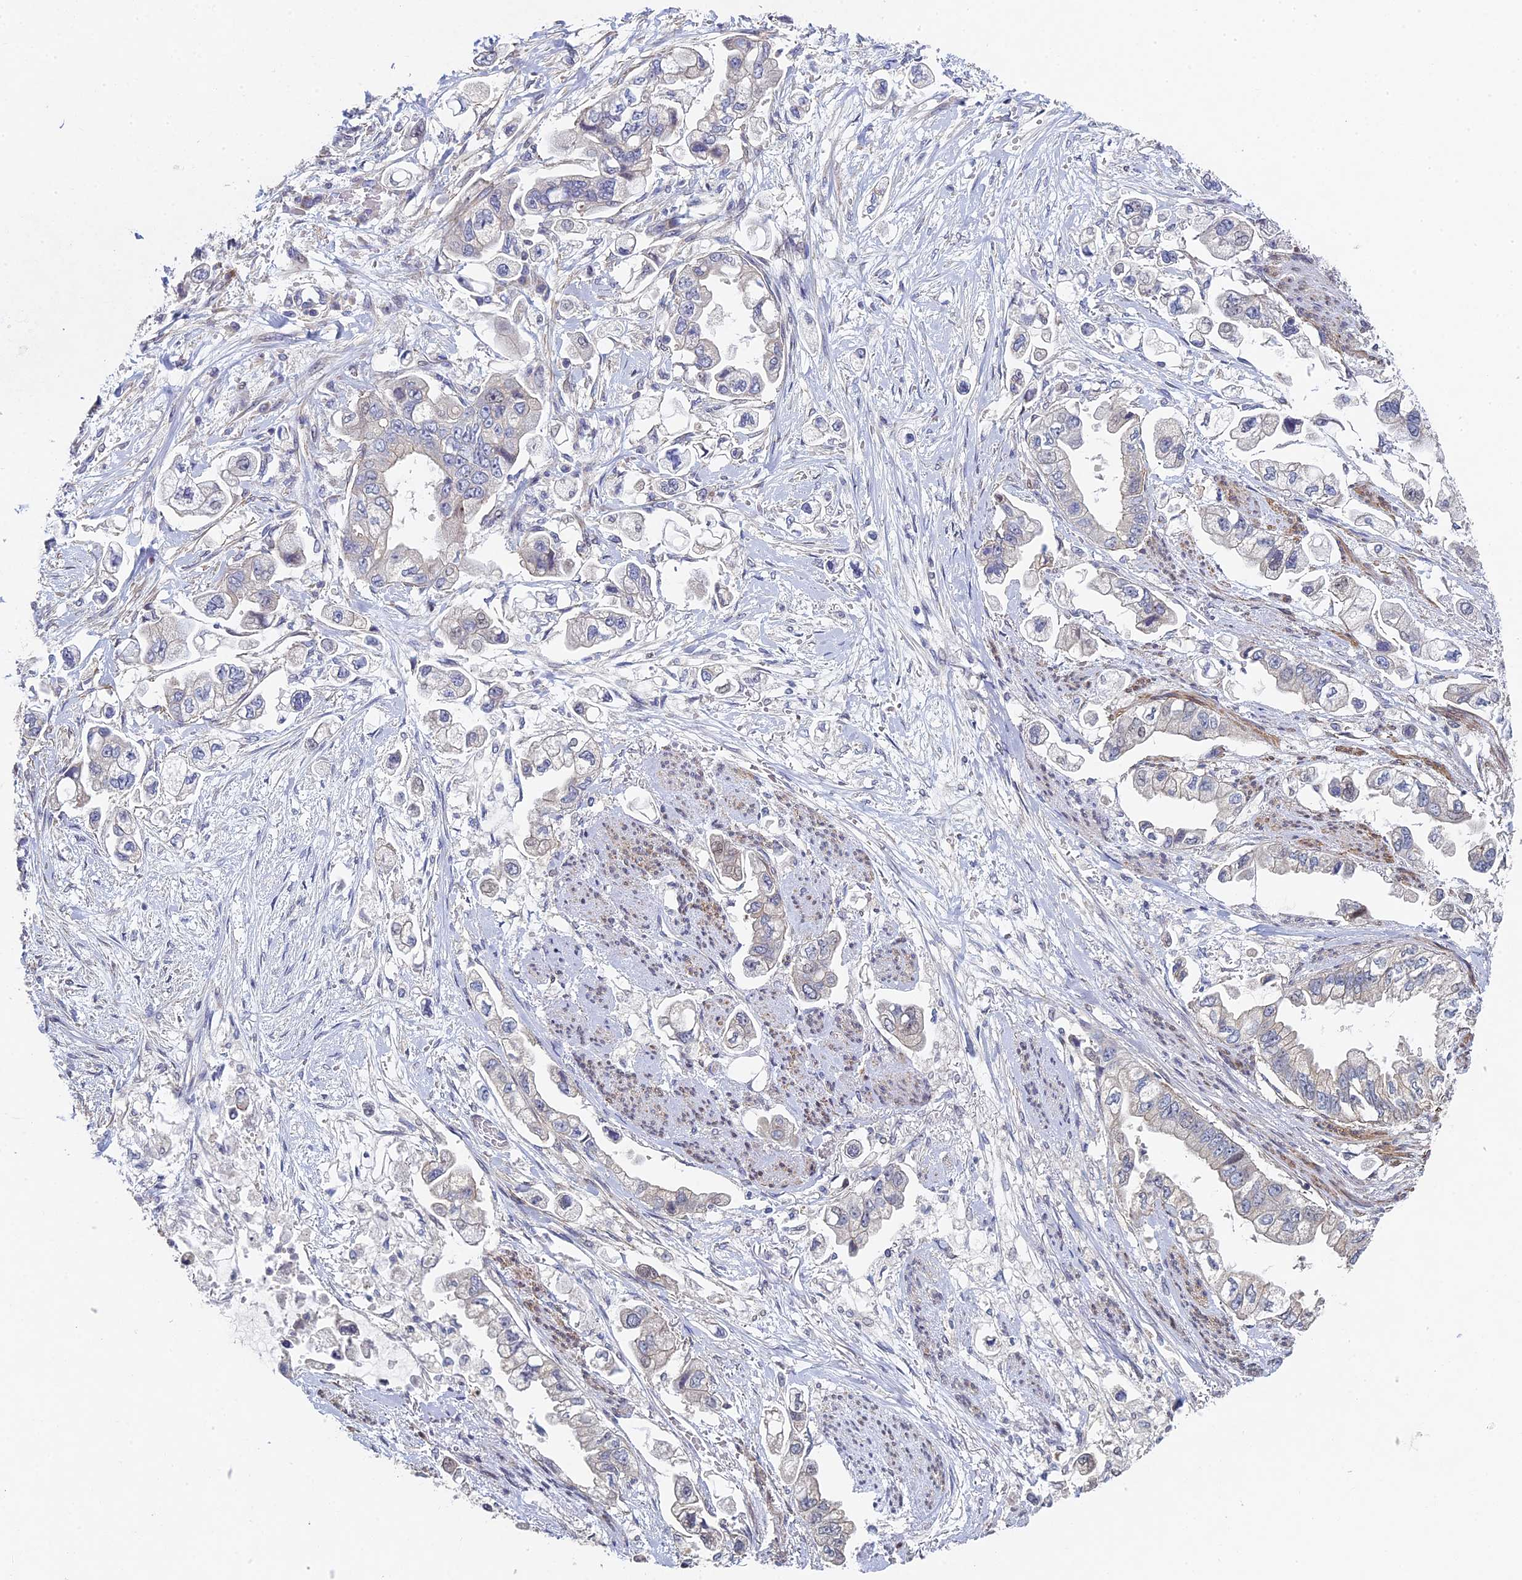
{"staining": {"intensity": "negative", "quantity": "none", "location": "none"}, "tissue": "stomach cancer", "cell_type": "Tumor cells", "image_type": "cancer", "snomed": [{"axis": "morphology", "description": "Adenocarcinoma, NOS"}, {"axis": "topography", "description": "Stomach"}], "caption": "IHC photomicrograph of adenocarcinoma (stomach) stained for a protein (brown), which reveals no expression in tumor cells.", "gene": "DIXDC1", "patient": {"sex": "male", "age": 62}}